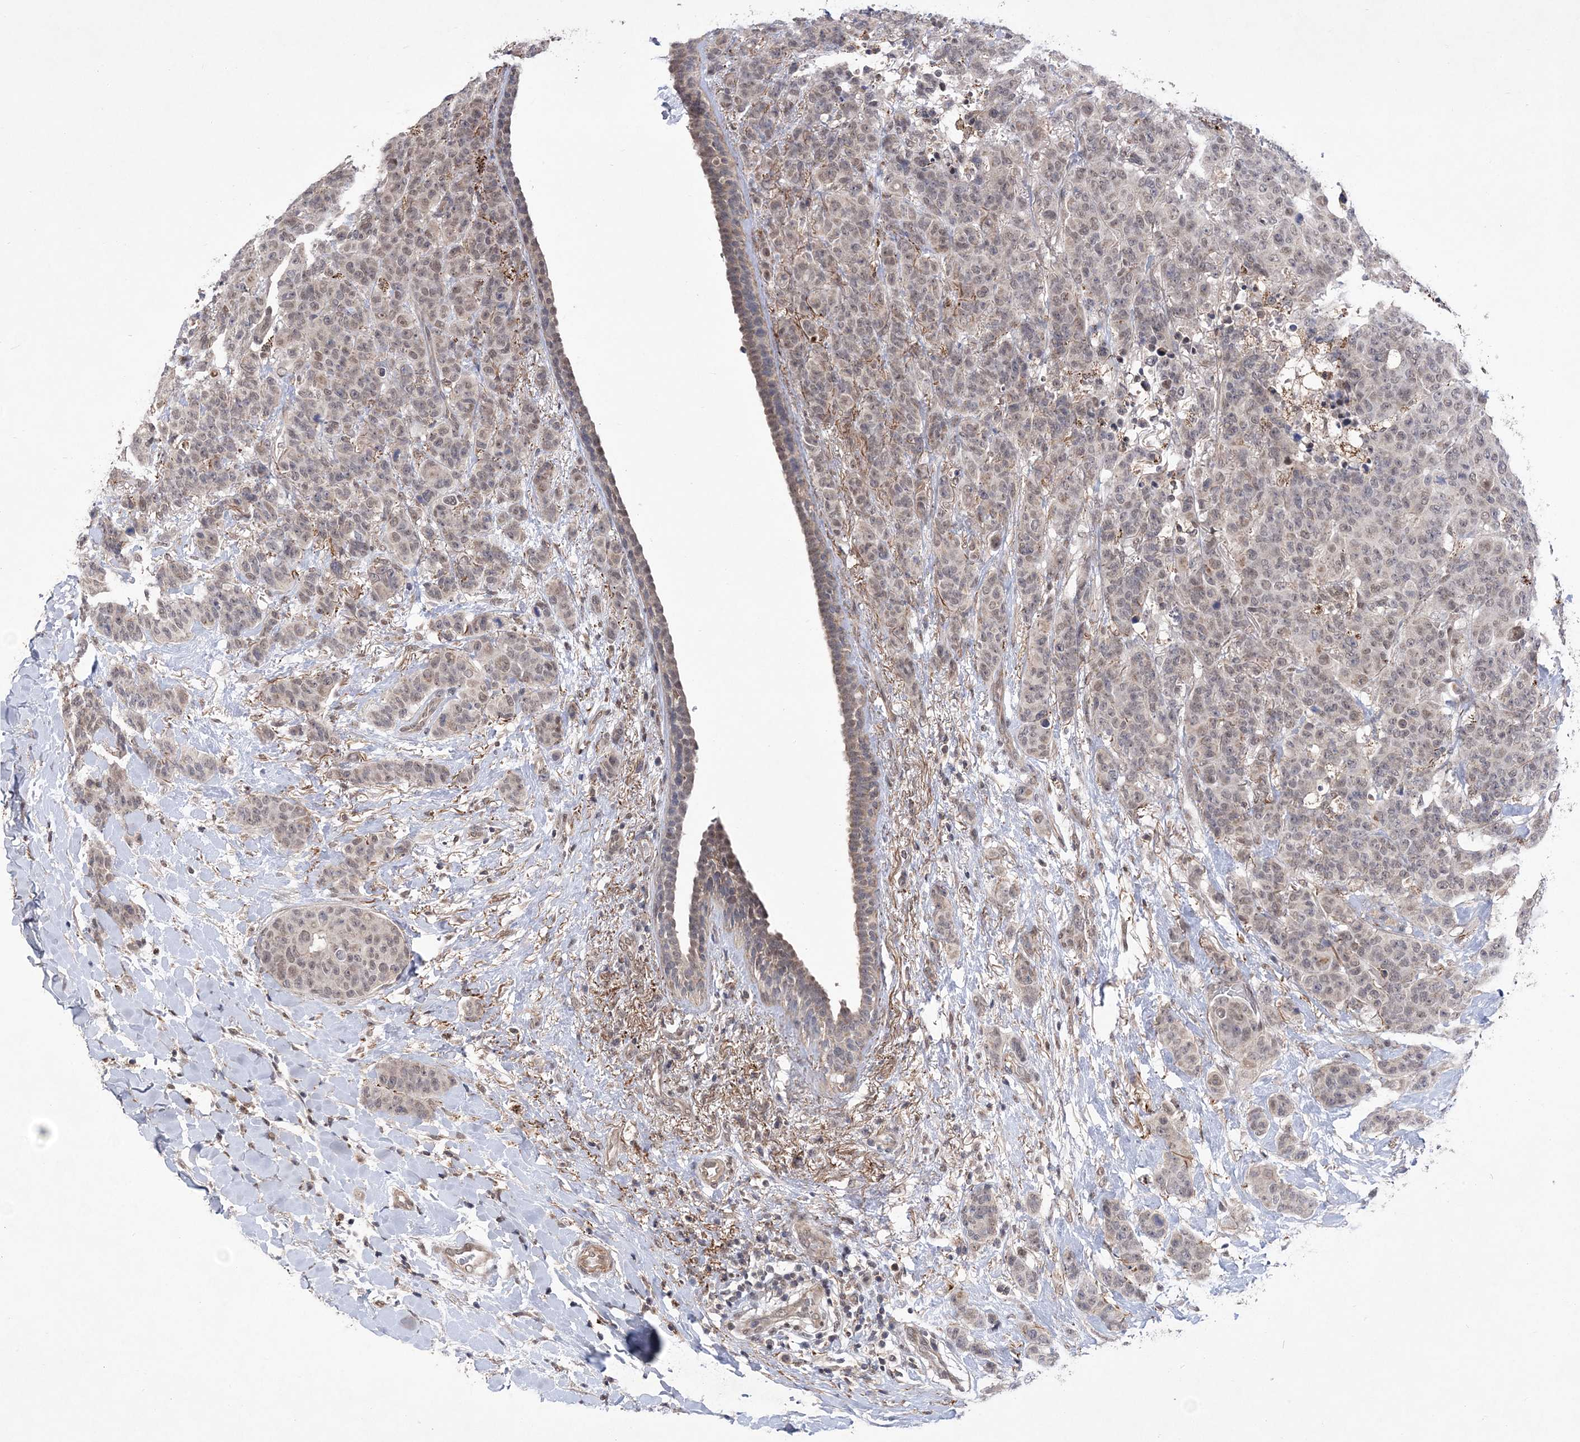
{"staining": {"intensity": "weak", "quantity": ">75%", "location": "nuclear"}, "tissue": "breast cancer", "cell_type": "Tumor cells", "image_type": "cancer", "snomed": [{"axis": "morphology", "description": "Duct carcinoma"}, {"axis": "topography", "description": "Breast"}], "caption": "High-magnification brightfield microscopy of intraductal carcinoma (breast) stained with DAB (brown) and counterstained with hematoxylin (blue). tumor cells exhibit weak nuclear positivity is seen in about>75% of cells. The staining is performed using DAB (3,3'-diaminobenzidine) brown chromogen to label protein expression. The nuclei are counter-stained blue using hematoxylin.", "gene": "BOD1L1", "patient": {"sex": "female", "age": 40}}